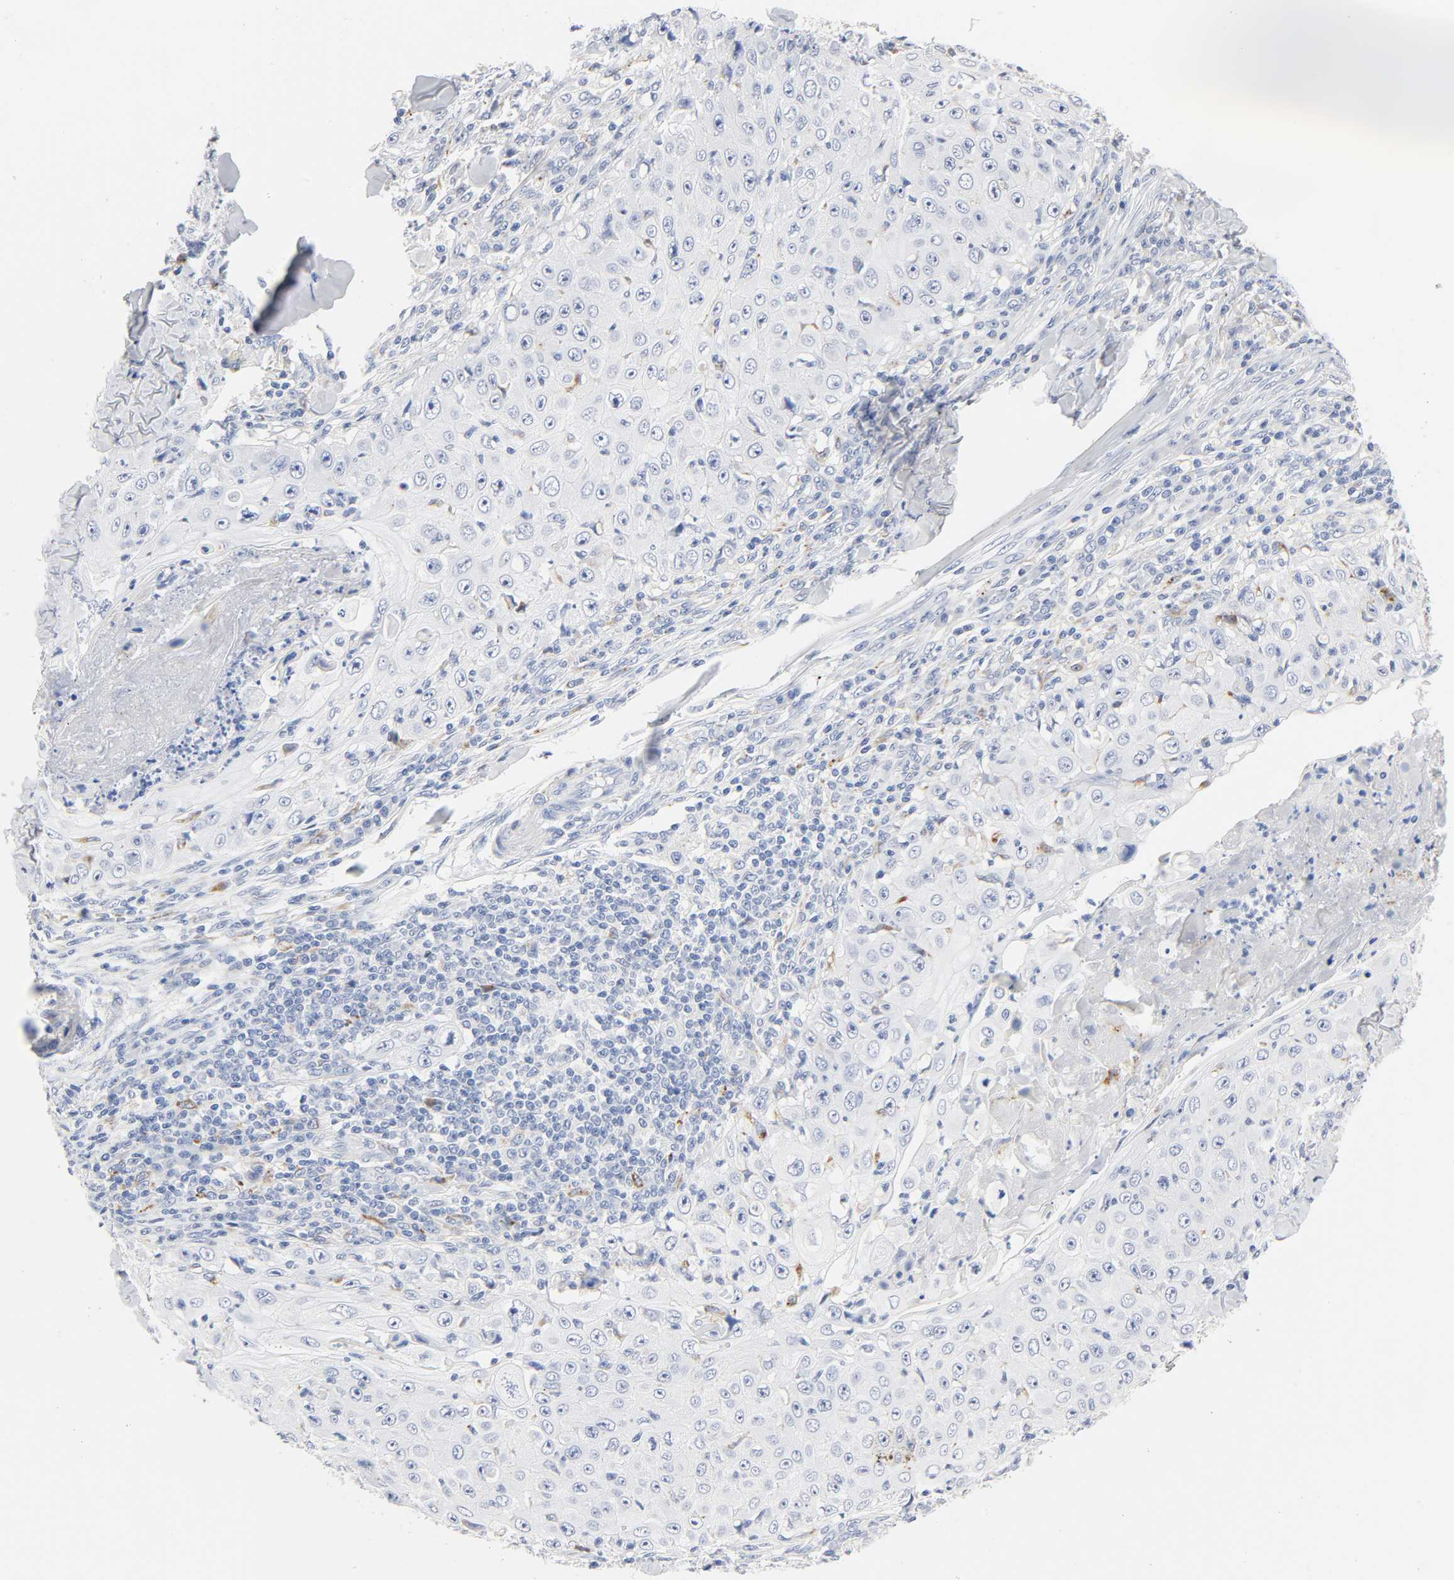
{"staining": {"intensity": "negative", "quantity": "none", "location": "none"}, "tissue": "skin cancer", "cell_type": "Tumor cells", "image_type": "cancer", "snomed": [{"axis": "morphology", "description": "Squamous cell carcinoma, NOS"}, {"axis": "topography", "description": "Skin"}], "caption": "A micrograph of human skin squamous cell carcinoma is negative for staining in tumor cells.", "gene": "PLP1", "patient": {"sex": "male", "age": 86}}